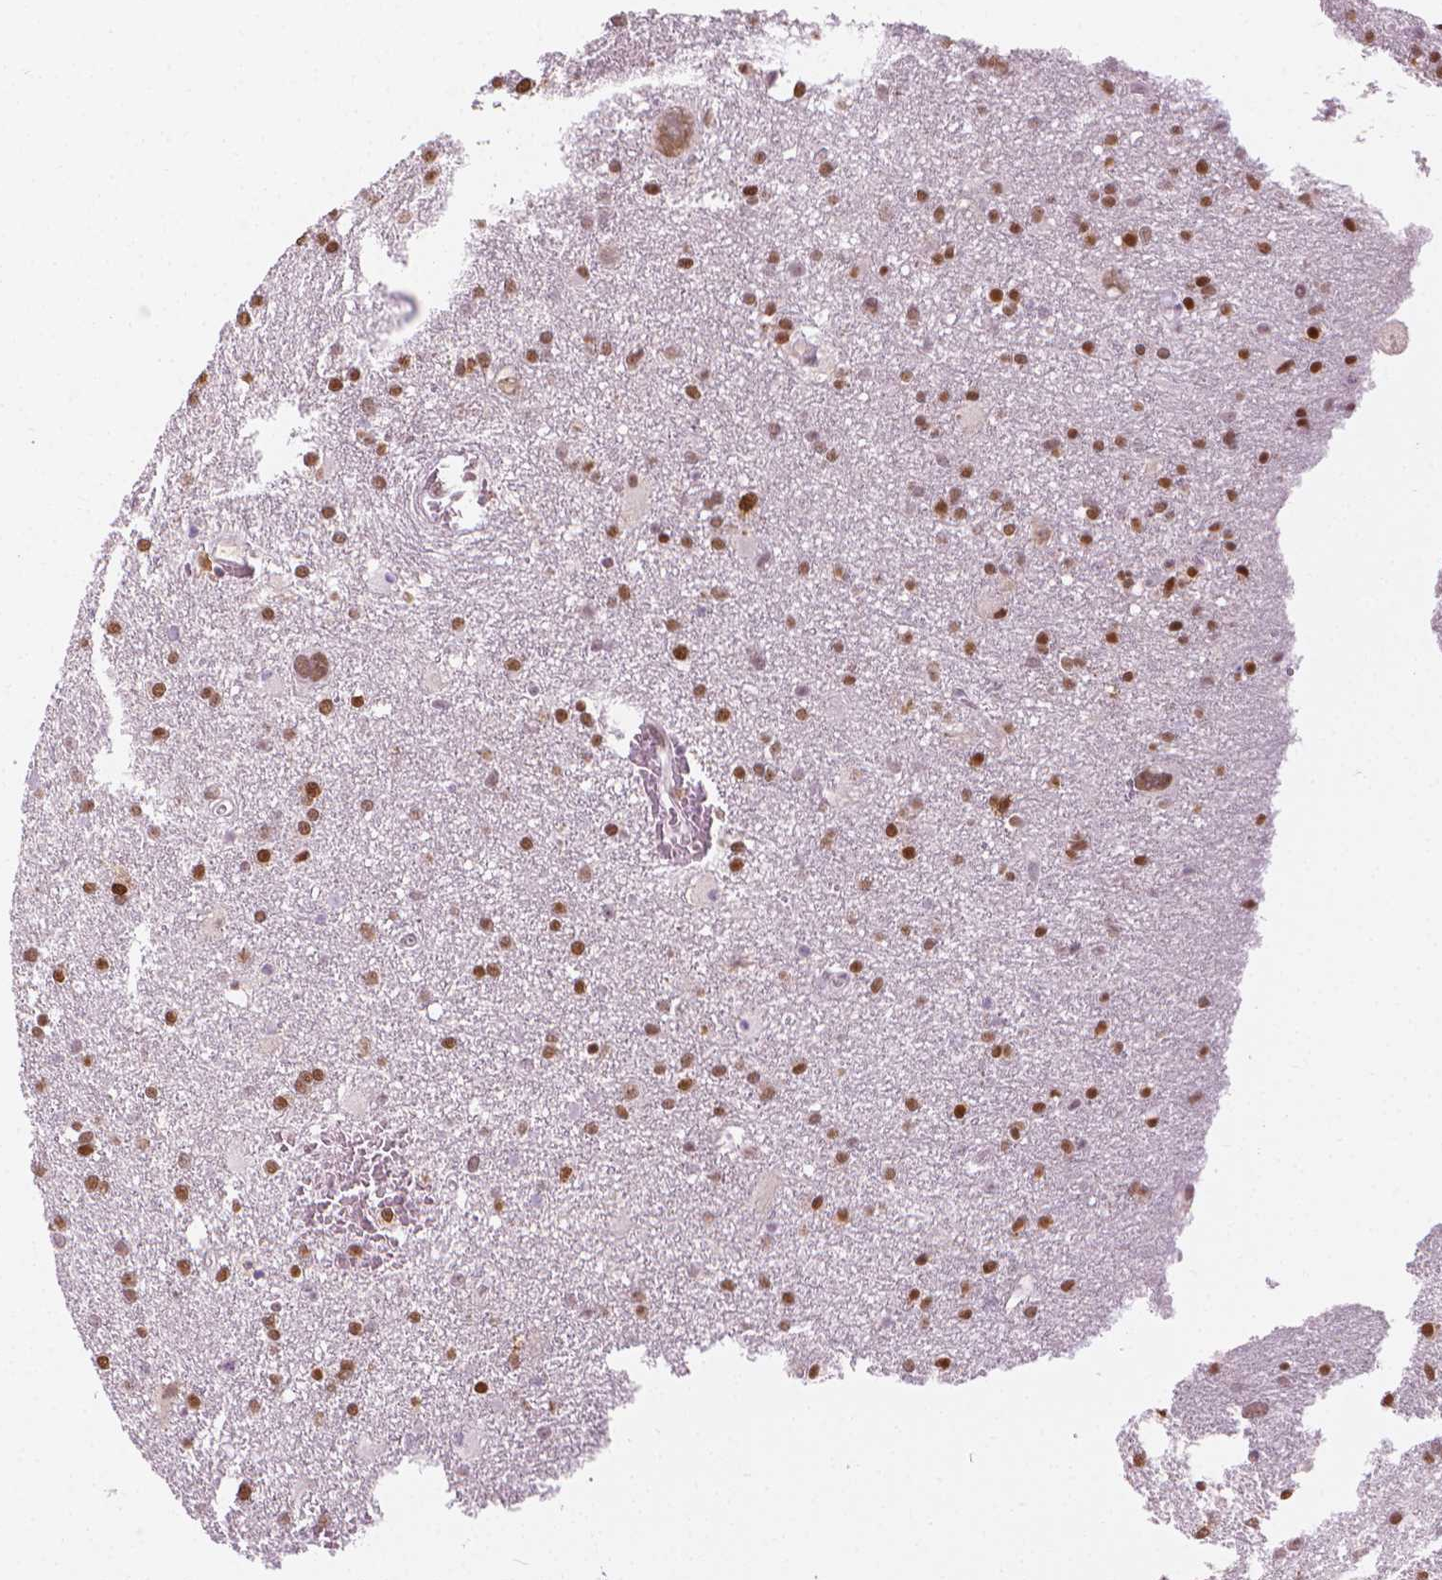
{"staining": {"intensity": "moderate", "quantity": ">75%", "location": "nuclear"}, "tissue": "glioma", "cell_type": "Tumor cells", "image_type": "cancer", "snomed": [{"axis": "morphology", "description": "Glioma, malignant, Low grade"}, {"axis": "topography", "description": "Brain"}], "caption": "IHC of human glioma displays medium levels of moderate nuclear staining in approximately >75% of tumor cells.", "gene": "CDKN1C", "patient": {"sex": "male", "age": 66}}